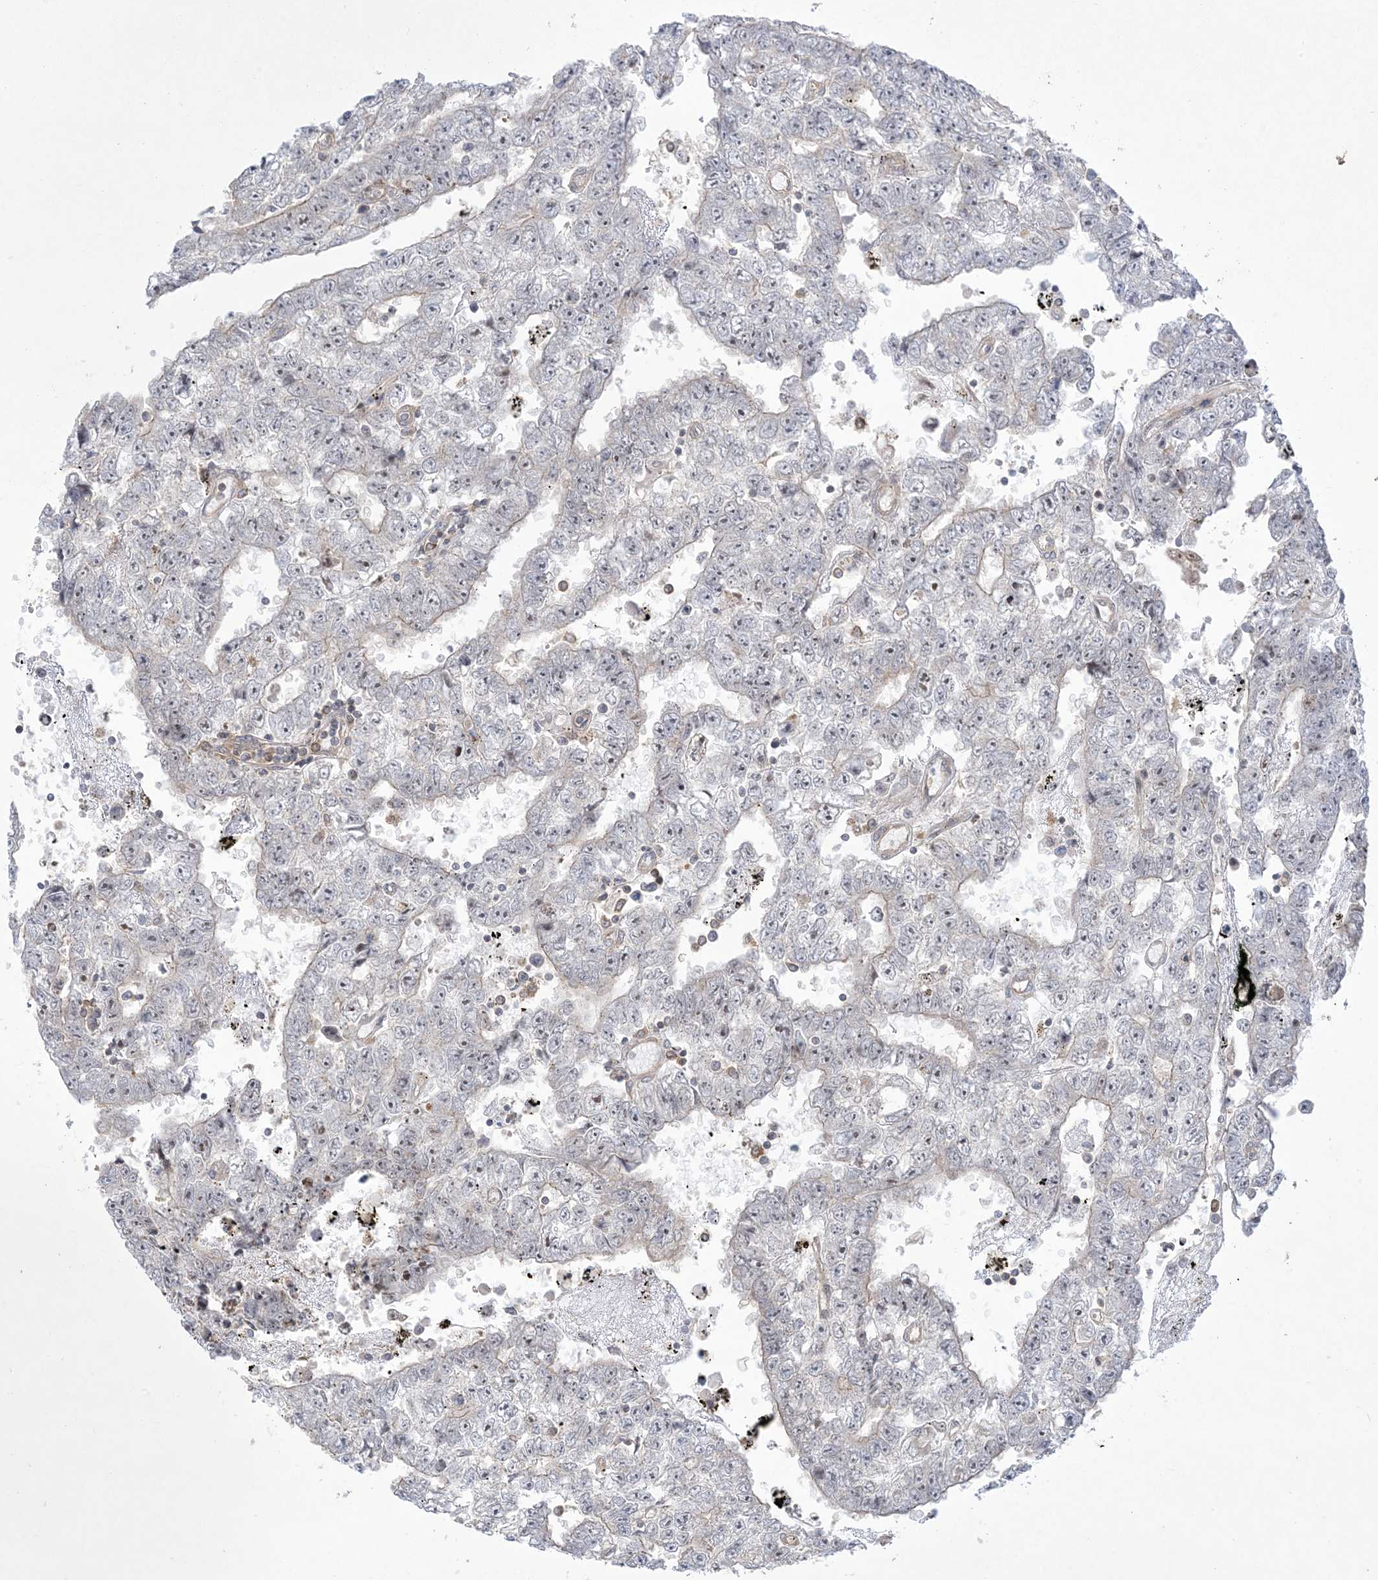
{"staining": {"intensity": "weak", "quantity": "25%-75%", "location": "cytoplasmic/membranous,nuclear"}, "tissue": "testis cancer", "cell_type": "Tumor cells", "image_type": "cancer", "snomed": [{"axis": "morphology", "description": "Carcinoma, Embryonal, NOS"}, {"axis": "topography", "description": "Testis"}], "caption": "Immunohistochemical staining of human testis embryonal carcinoma demonstrates low levels of weak cytoplasmic/membranous and nuclear staining in about 25%-75% of tumor cells.", "gene": "SOGA3", "patient": {"sex": "male", "age": 25}}